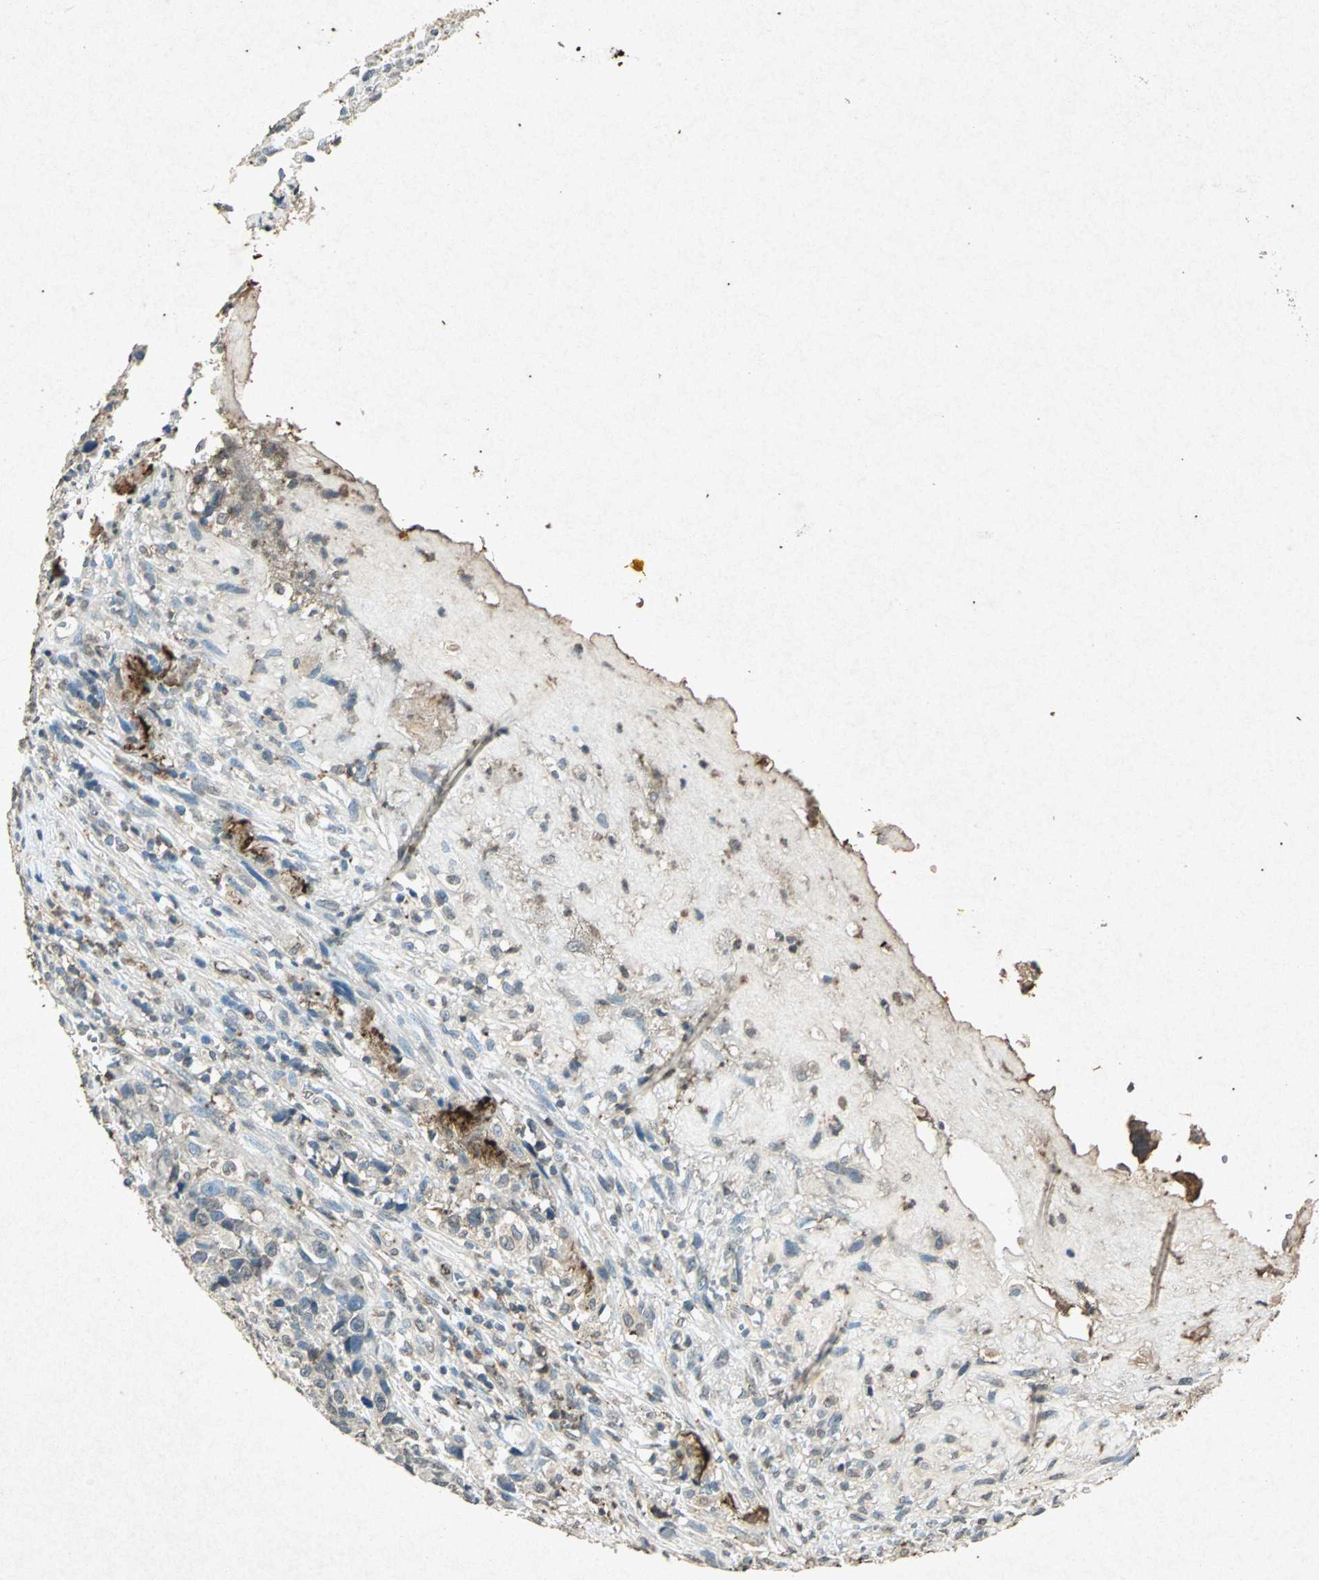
{"staining": {"intensity": "weak", "quantity": "<25%", "location": "cytoplasmic/membranous"}, "tissue": "urothelial cancer", "cell_type": "Tumor cells", "image_type": "cancer", "snomed": [{"axis": "morphology", "description": "Urothelial carcinoma, High grade"}, {"axis": "topography", "description": "Urinary bladder"}], "caption": "Immunohistochemical staining of human urothelial carcinoma (high-grade) shows no significant staining in tumor cells.", "gene": "PSEN1", "patient": {"sex": "female", "age": 81}}